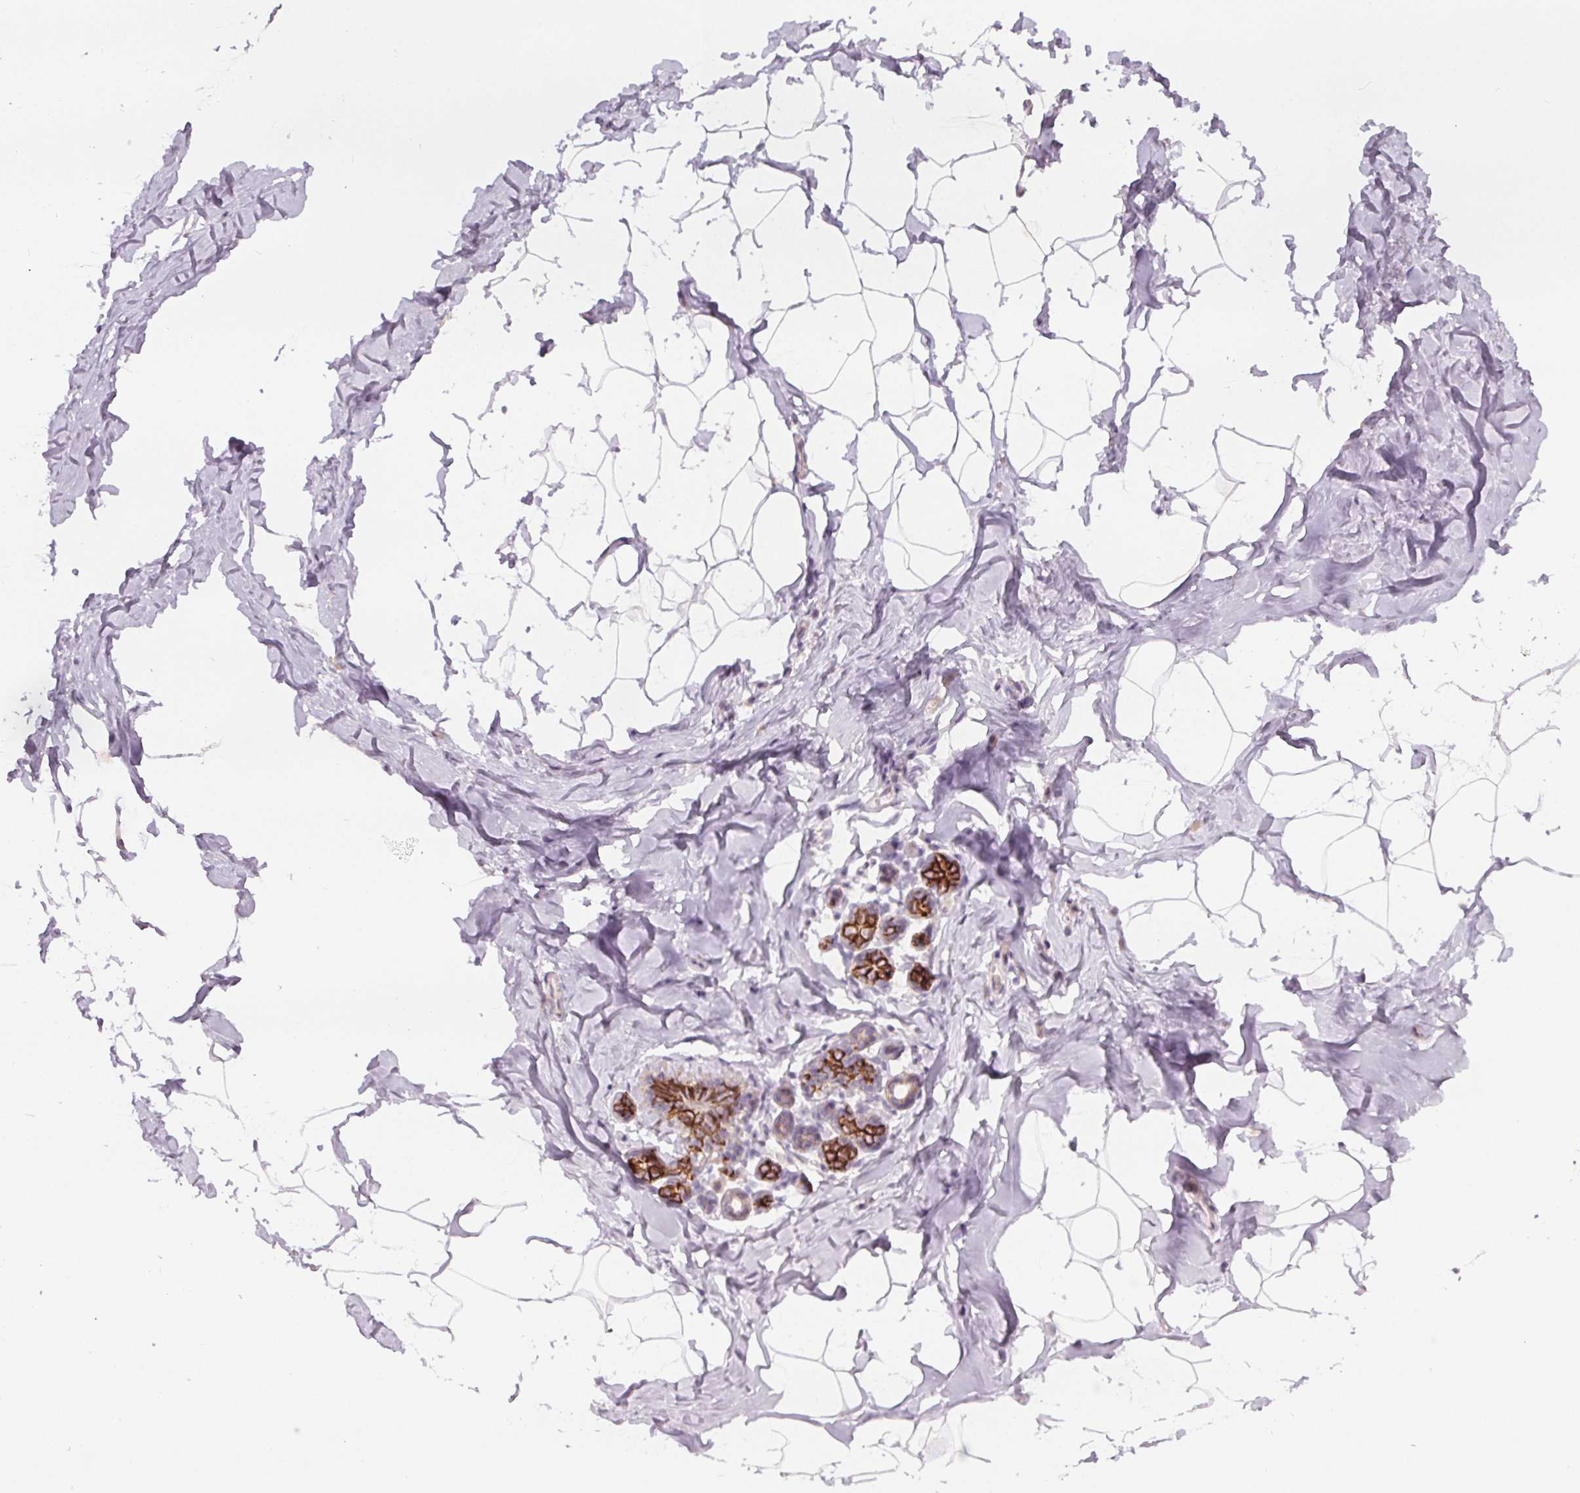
{"staining": {"intensity": "negative", "quantity": "none", "location": "none"}, "tissue": "breast", "cell_type": "Adipocytes", "image_type": "normal", "snomed": [{"axis": "morphology", "description": "Normal tissue, NOS"}, {"axis": "topography", "description": "Breast"}], "caption": "Breast stained for a protein using immunohistochemistry shows no positivity adipocytes.", "gene": "ATP1A1", "patient": {"sex": "female", "age": 32}}